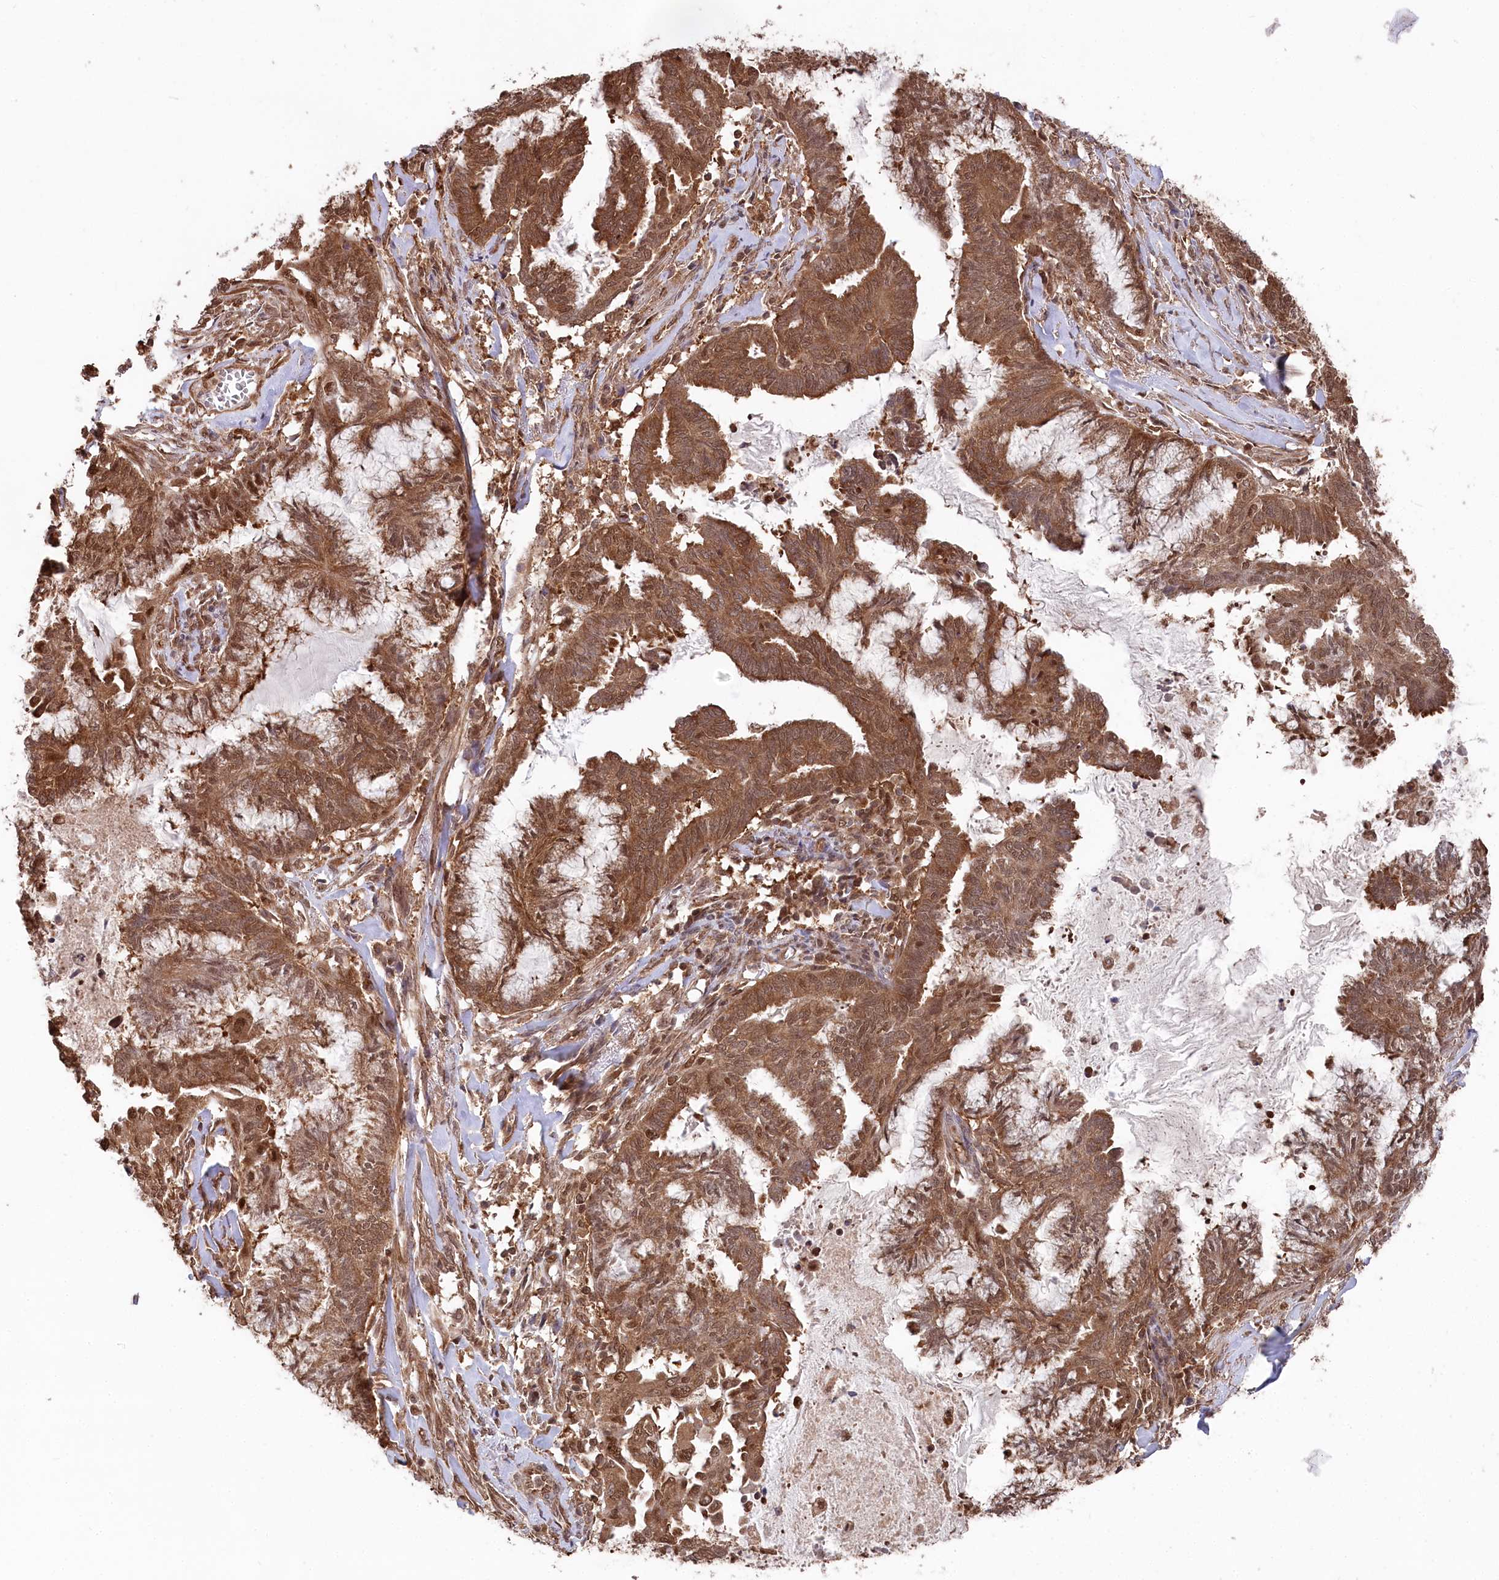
{"staining": {"intensity": "strong", "quantity": ">75%", "location": "cytoplasmic/membranous,nuclear"}, "tissue": "endometrial cancer", "cell_type": "Tumor cells", "image_type": "cancer", "snomed": [{"axis": "morphology", "description": "Adenocarcinoma, NOS"}, {"axis": "topography", "description": "Endometrium"}], "caption": "Human endometrial cancer (adenocarcinoma) stained with a protein marker demonstrates strong staining in tumor cells.", "gene": "PSMA1", "patient": {"sex": "female", "age": 86}}